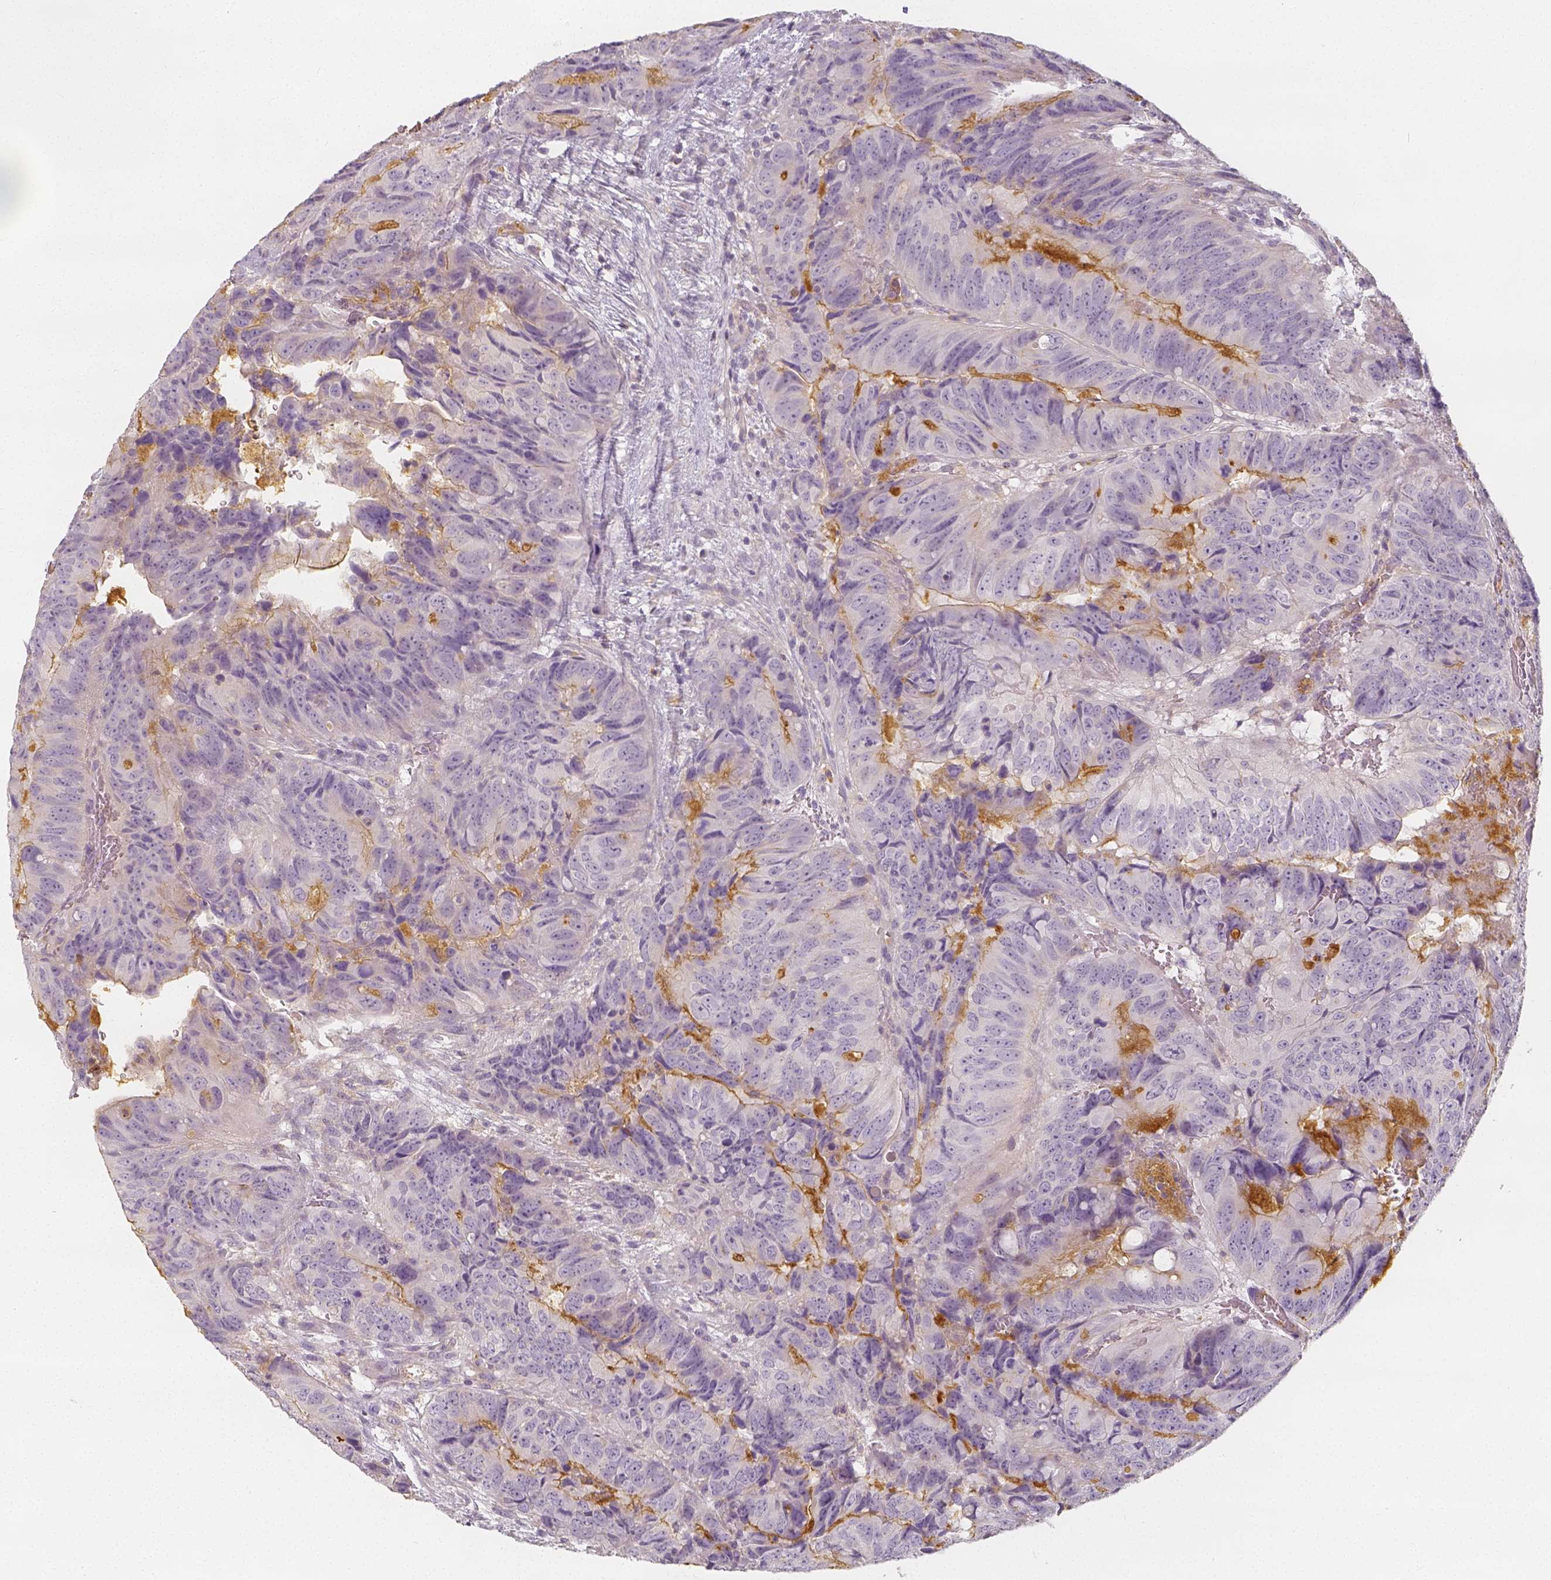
{"staining": {"intensity": "negative", "quantity": "none", "location": "none"}, "tissue": "colorectal cancer", "cell_type": "Tumor cells", "image_type": "cancer", "snomed": [{"axis": "morphology", "description": "Adenocarcinoma, NOS"}, {"axis": "topography", "description": "Colon"}], "caption": "DAB immunohistochemical staining of human colorectal adenocarcinoma demonstrates no significant staining in tumor cells.", "gene": "PTPRJ", "patient": {"sex": "male", "age": 79}}